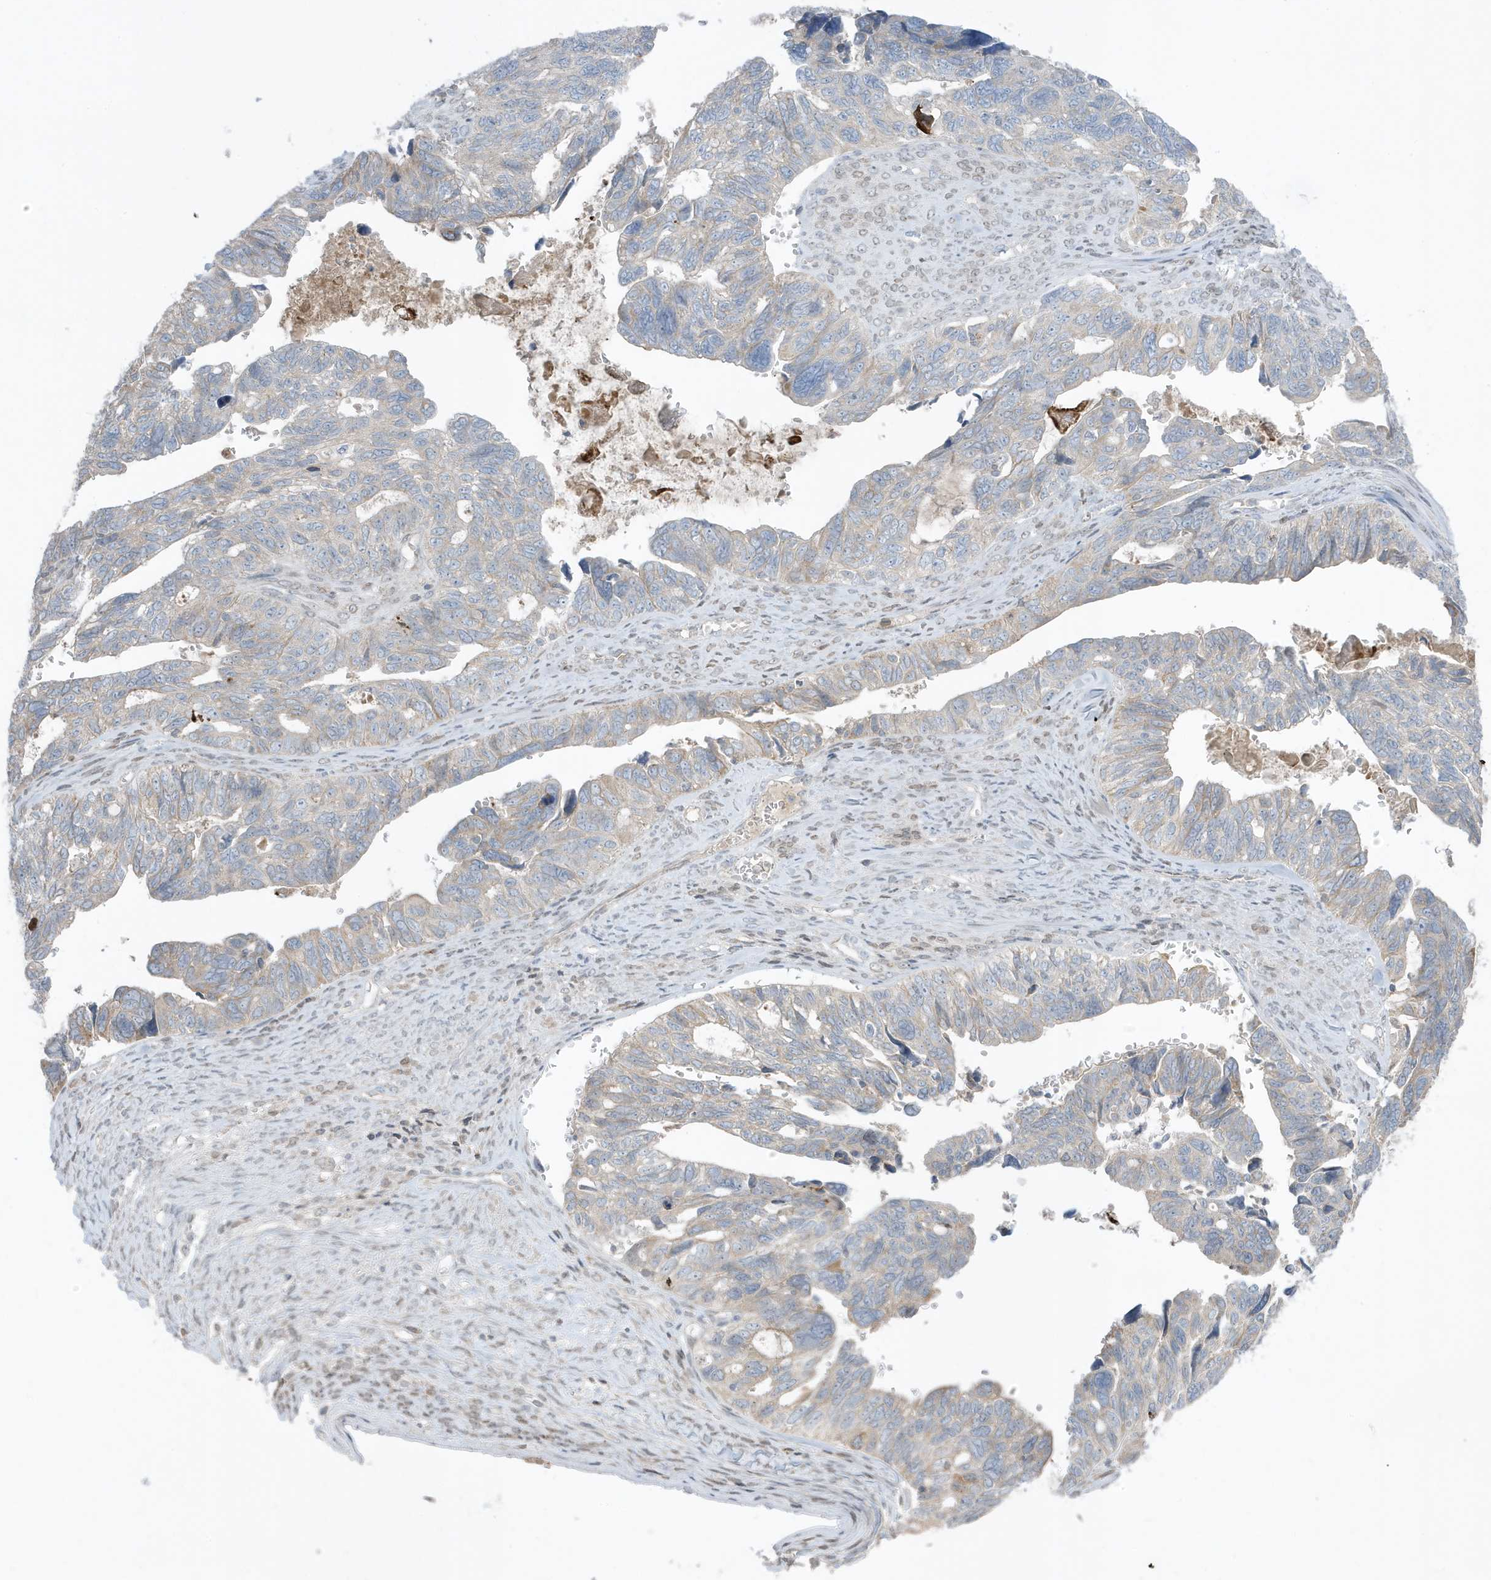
{"staining": {"intensity": "weak", "quantity": "<25%", "location": "cytoplasmic/membranous"}, "tissue": "ovarian cancer", "cell_type": "Tumor cells", "image_type": "cancer", "snomed": [{"axis": "morphology", "description": "Cystadenocarcinoma, serous, NOS"}, {"axis": "topography", "description": "Ovary"}], "caption": "Tumor cells are negative for brown protein staining in ovarian serous cystadenocarcinoma.", "gene": "FNDC1", "patient": {"sex": "female", "age": 79}}